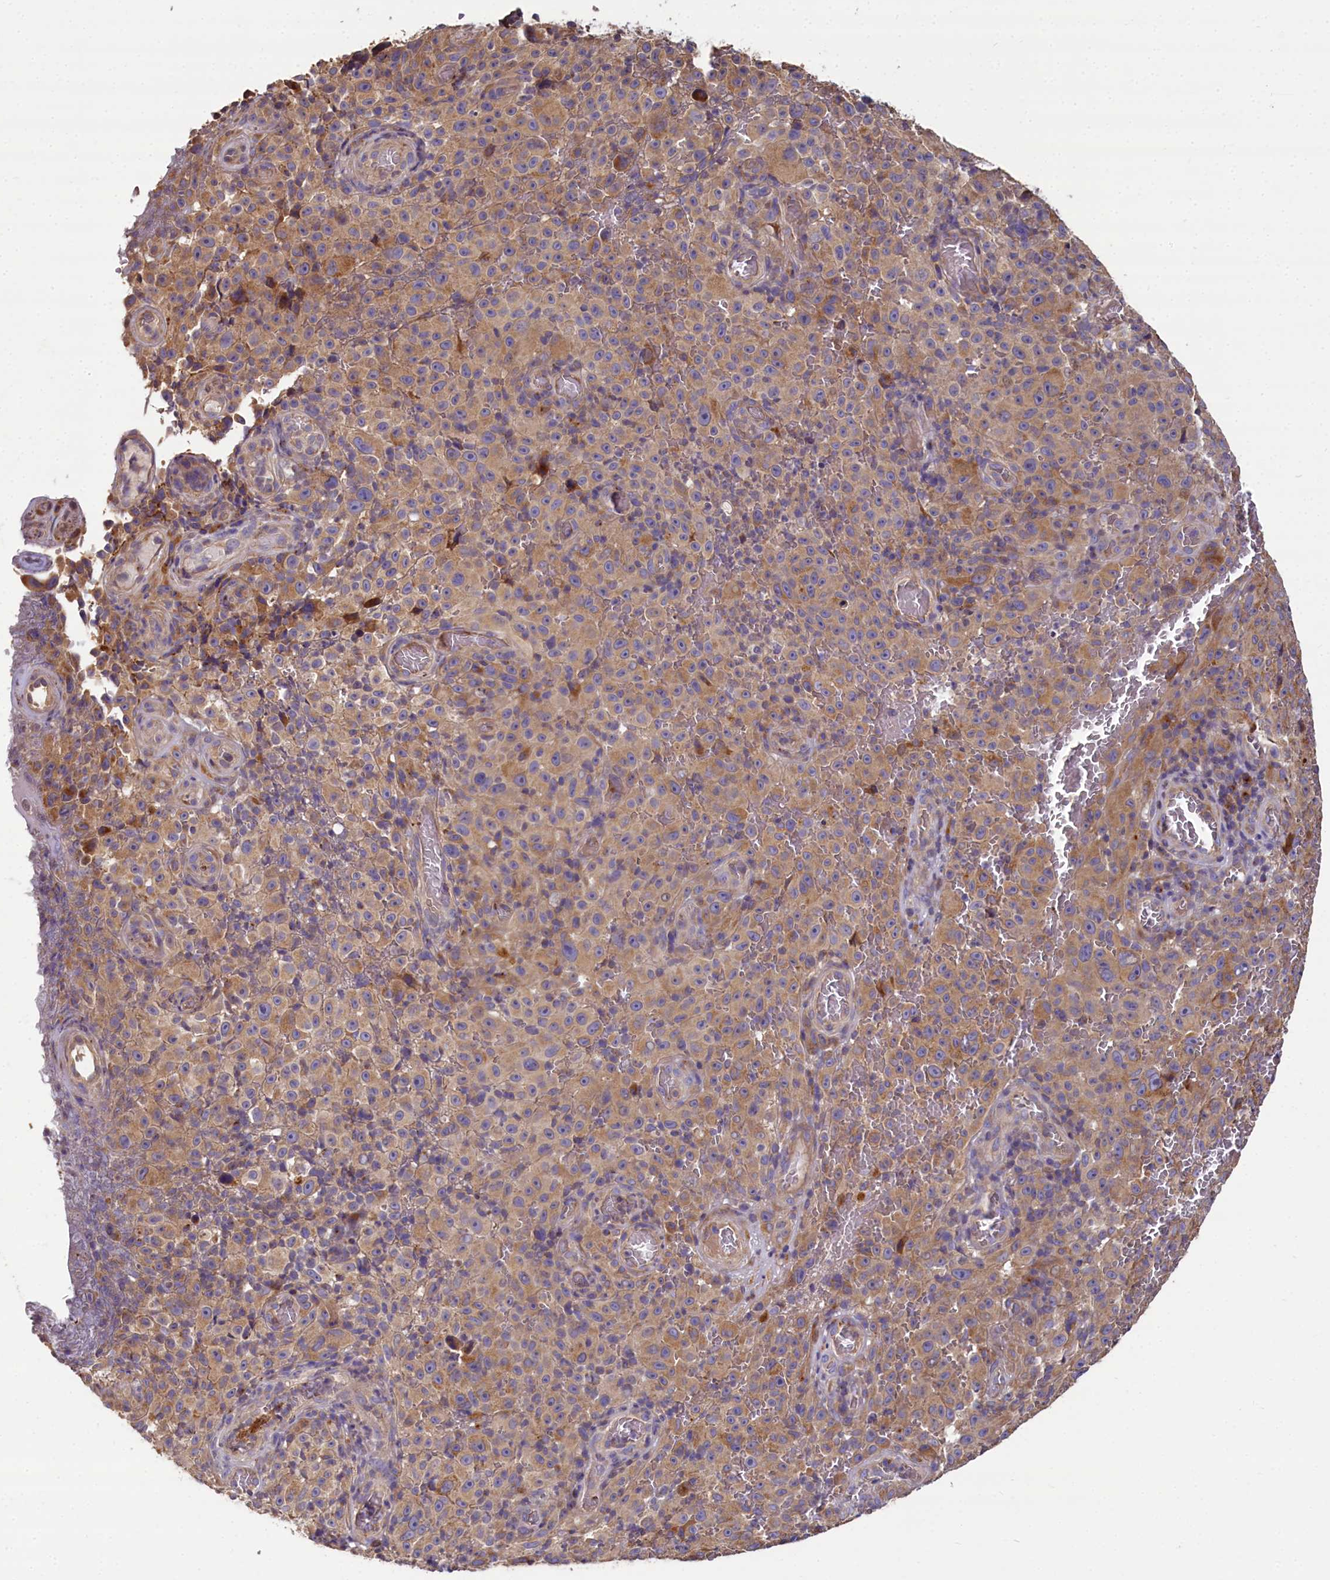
{"staining": {"intensity": "moderate", "quantity": ">75%", "location": "cytoplasmic/membranous"}, "tissue": "melanoma", "cell_type": "Tumor cells", "image_type": "cancer", "snomed": [{"axis": "morphology", "description": "Malignant melanoma, NOS"}, {"axis": "topography", "description": "Skin"}], "caption": "The image demonstrates immunohistochemical staining of malignant melanoma. There is moderate cytoplasmic/membranous staining is seen in about >75% of tumor cells.", "gene": "SPRYD3", "patient": {"sex": "female", "age": 82}}